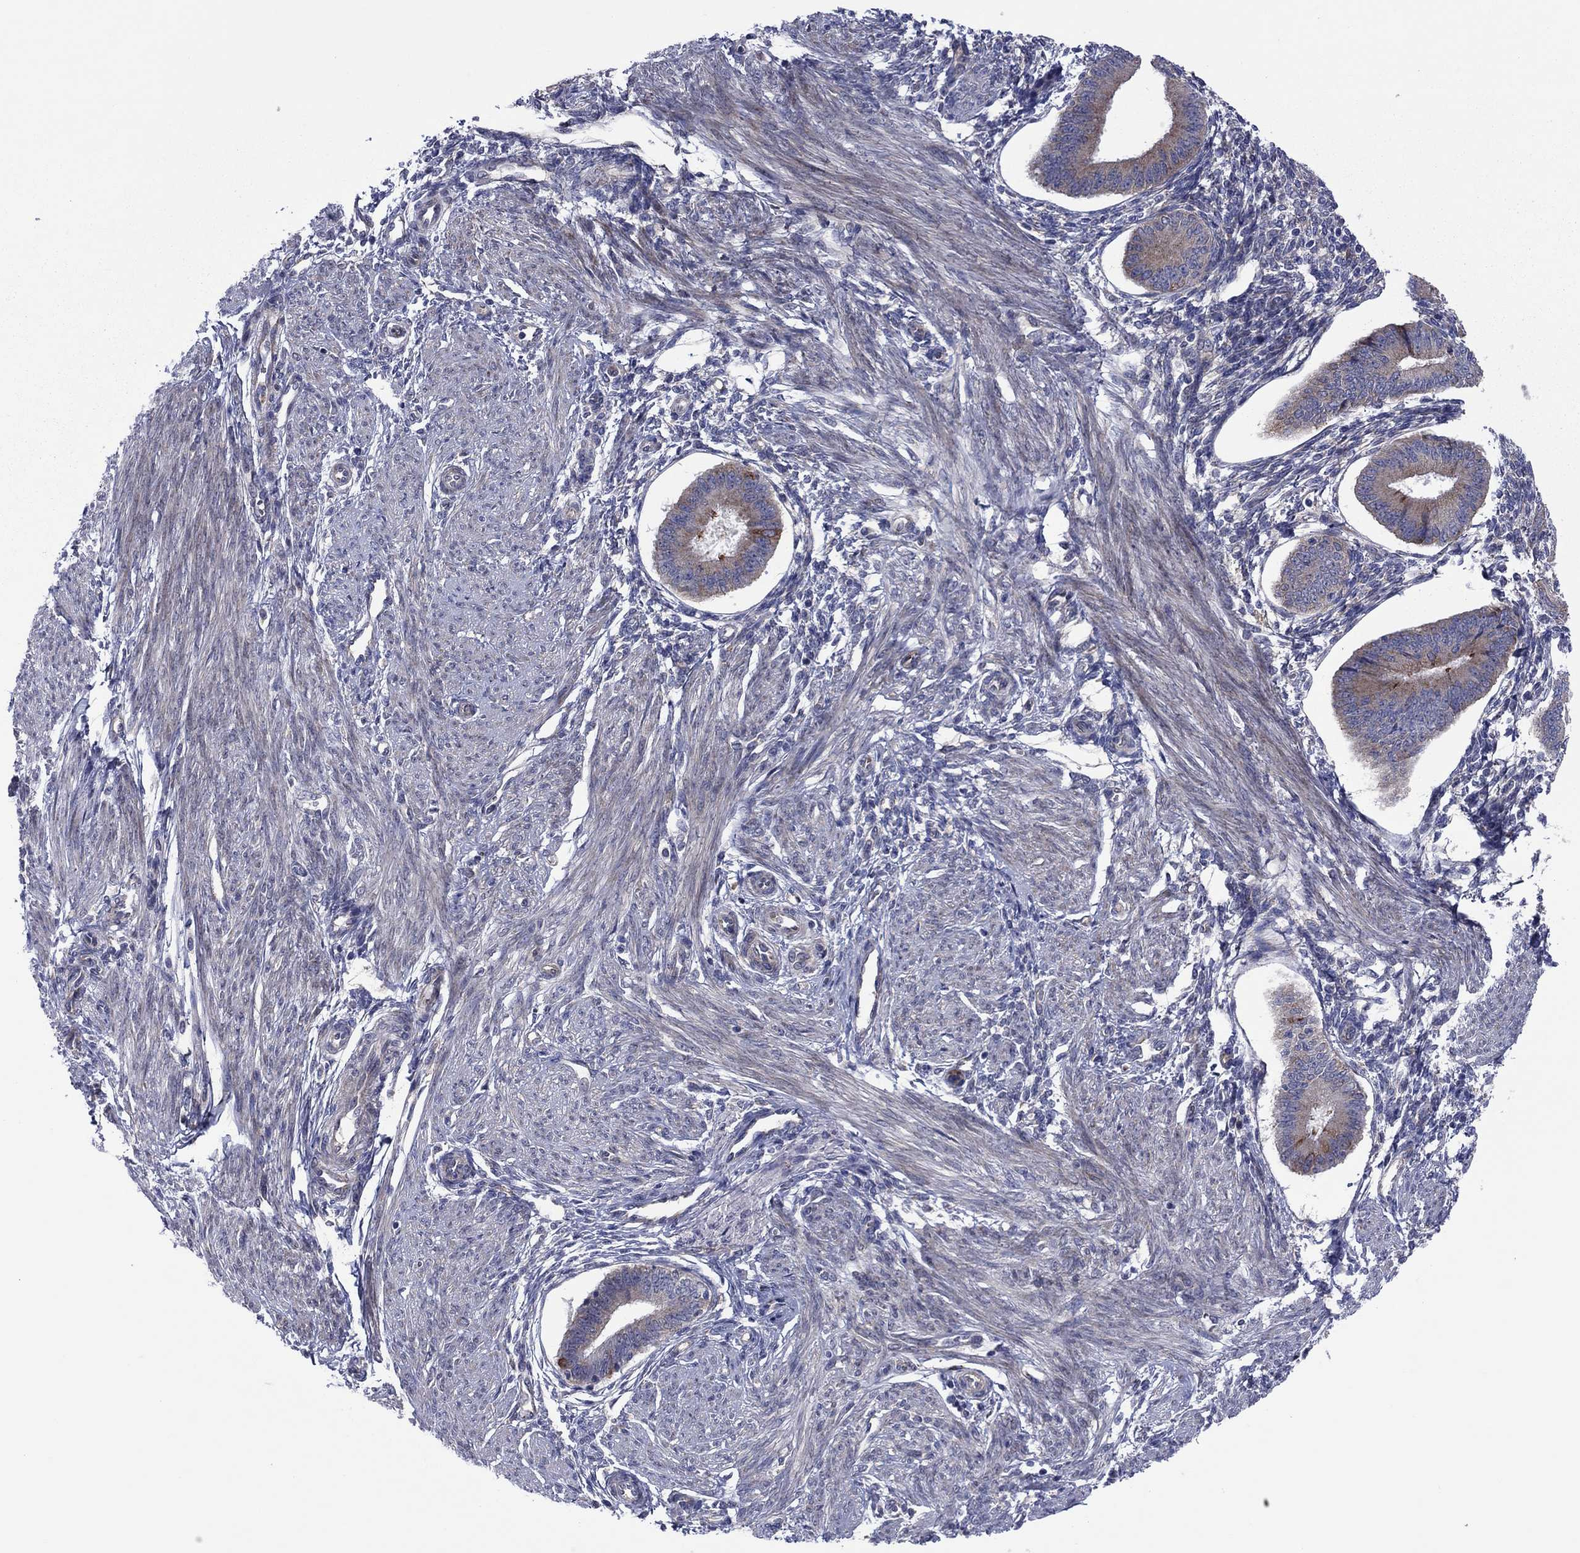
{"staining": {"intensity": "negative", "quantity": "none", "location": "none"}, "tissue": "endometrium", "cell_type": "Cells in endometrial stroma", "image_type": "normal", "snomed": [{"axis": "morphology", "description": "Normal tissue, NOS"}, {"axis": "topography", "description": "Endometrium"}], "caption": "The photomicrograph shows no staining of cells in endometrial stroma in unremarkable endometrium. (DAB IHC with hematoxylin counter stain).", "gene": "GPR155", "patient": {"sex": "female", "age": 39}}